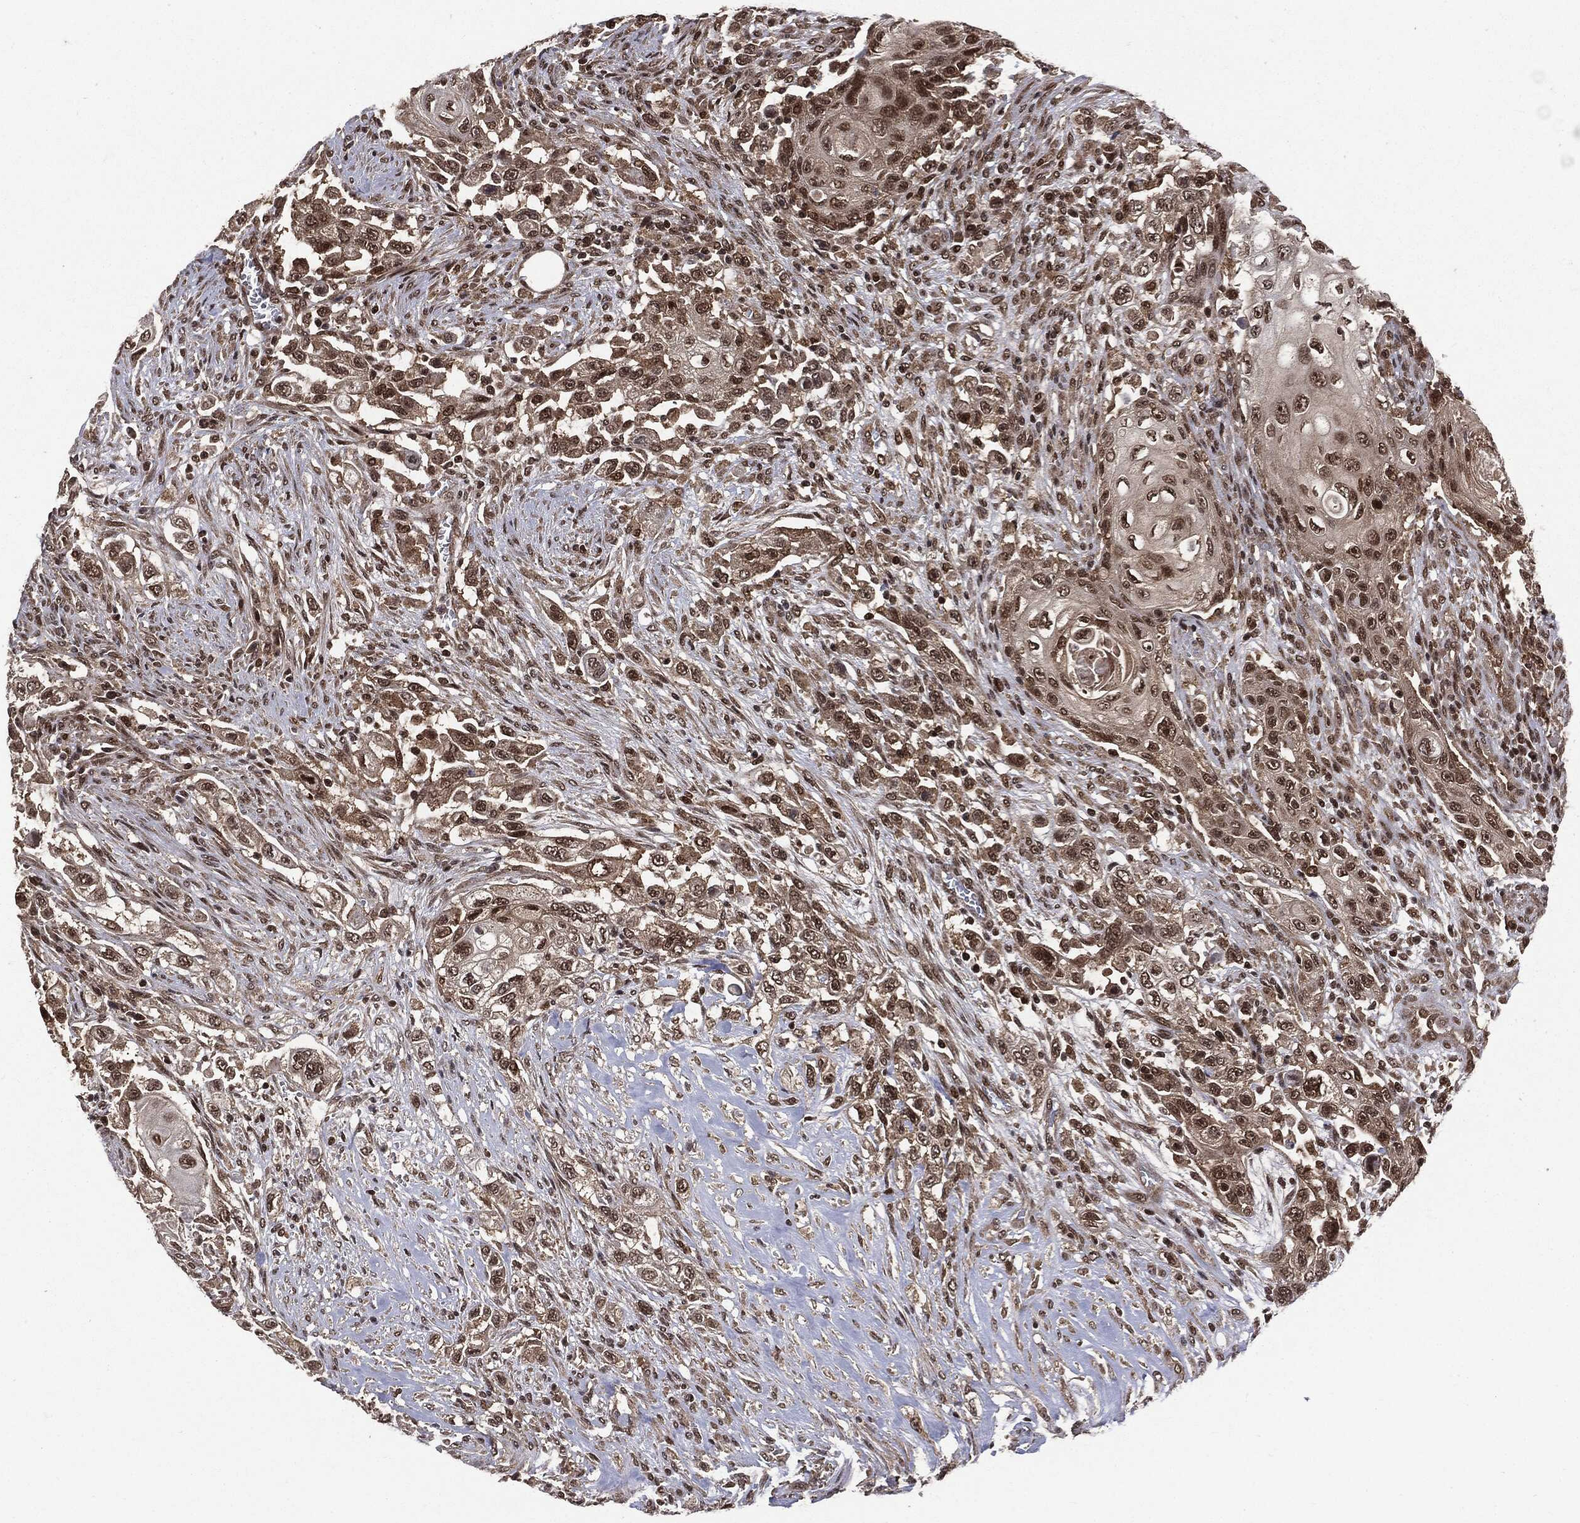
{"staining": {"intensity": "moderate", "quantity": ">75%", "location": "cytoplasmic/membranous,nuclear"}, "tissue": "urothelial cancer", "cell_type": "Tumor cells", "image_type": "cancer", "snomed": [{"axis": "morphology", "description": "Urothelial carcinoma, High grade"}, {"axis": "topography", "description": "Urinary bladder"}], "caption": "Brown immunohistochemical staining in human urothelial cancer reveals moderate cytoplasmic/membranous and nuclear staining in approximately >75% of tumor cells. (DAB (3,3'-diaminobenzidine) = brown stain, brightfield microscopy at high magnification).", "gene": "PTPA", "patient": {"sex": "female", "age": 56}}